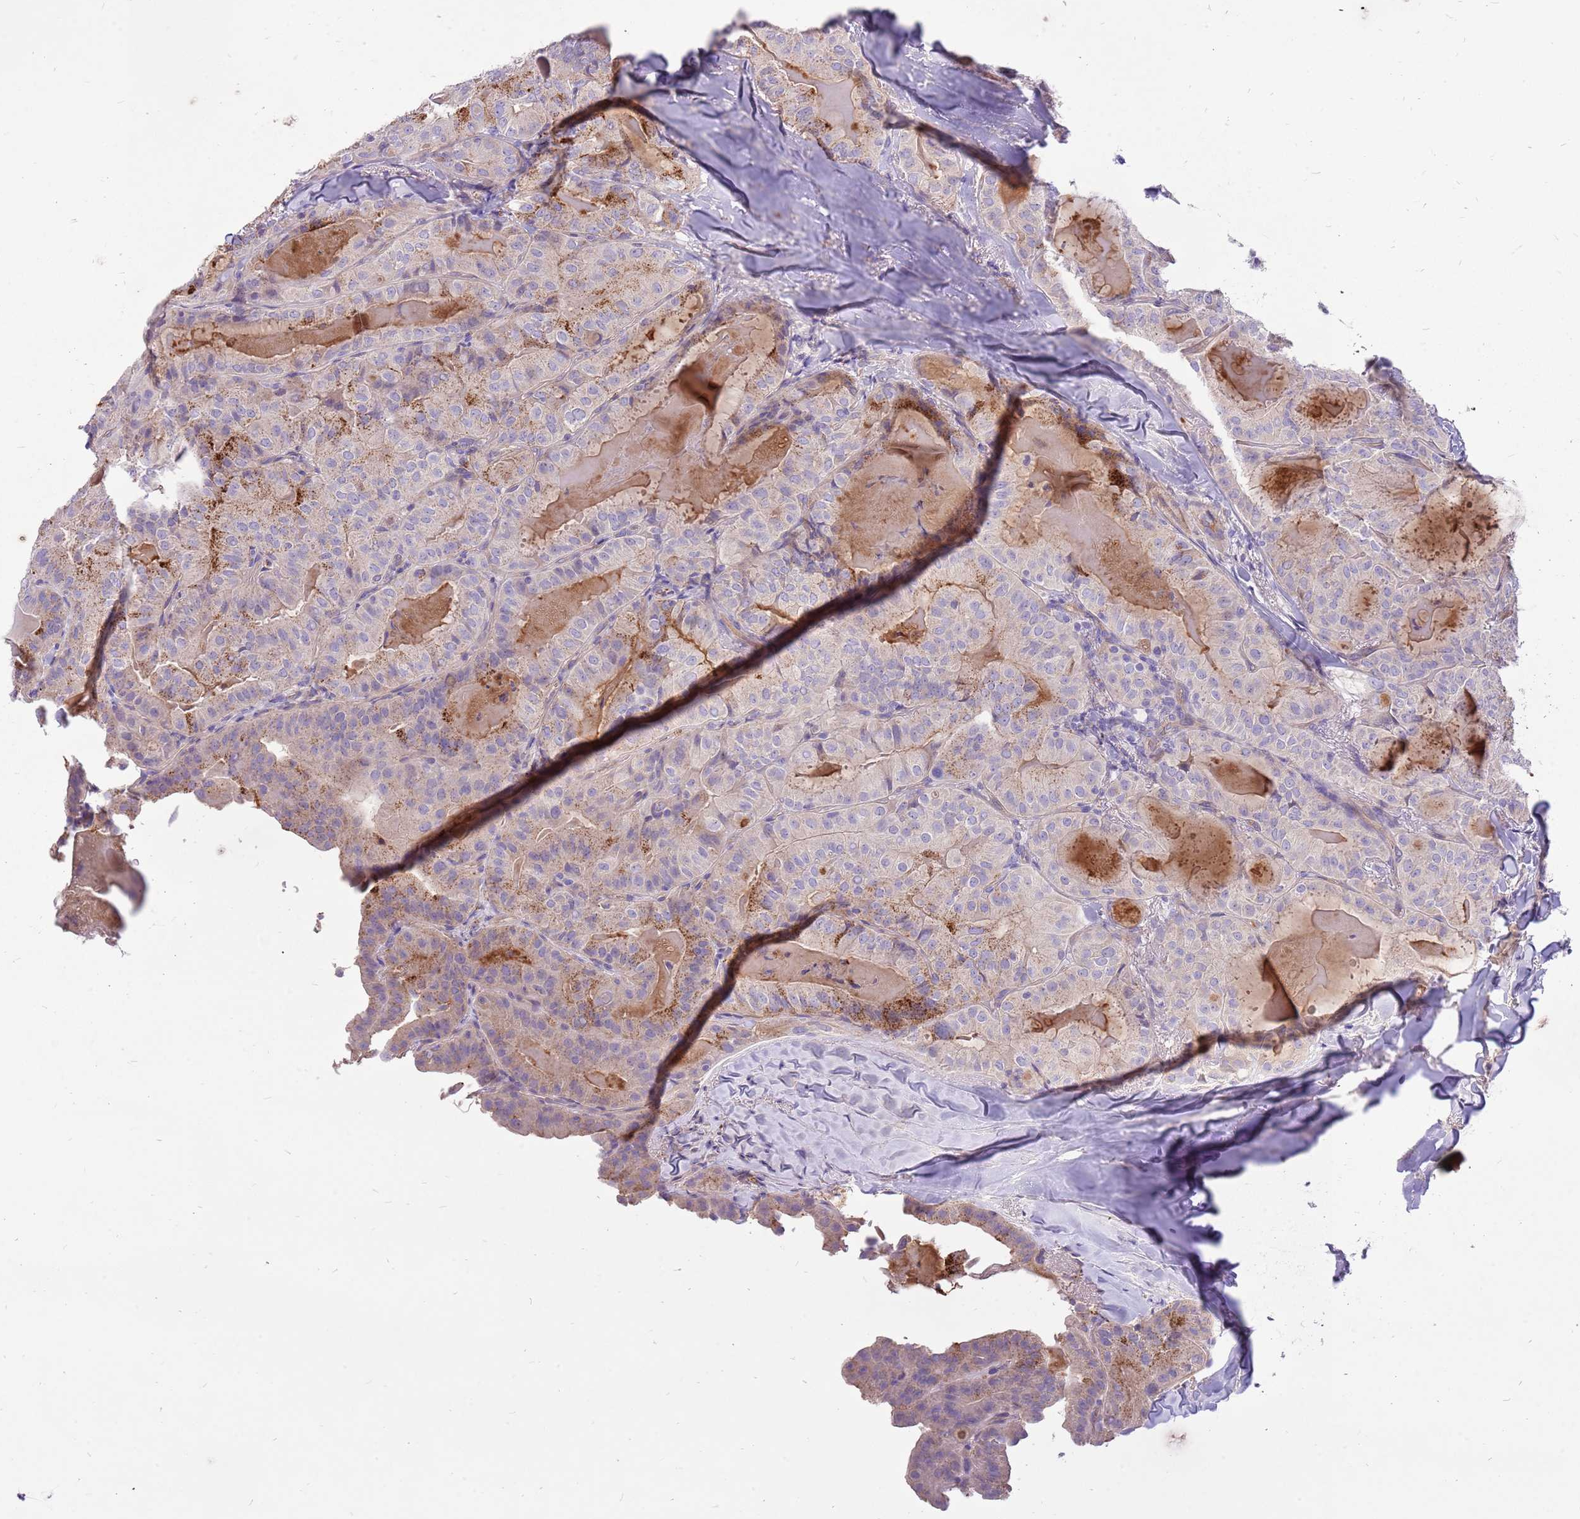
{"staining": {"intensity": "strong", "quantity": "<25%", "location": "cytoplasmic/membranous"}, "tissue": "thyroid cancer", "cell_type": "Tumor cells", "image_type": "cancer", "snomed": [{"axis": "morphology", "description": "Papillary adenocarcinoma, NOS"}, {"axis": "topography", "description": "Thyroid gland"}], "caption": "Immunohistochemistry (IHC) of thyroid cancer exhibits medium levels of strong cytoplasmic/membranous positivity in approximately <25% of tumor cells.", "gene": "NTN4", "patient": {"sex": "female", "age": 68}}